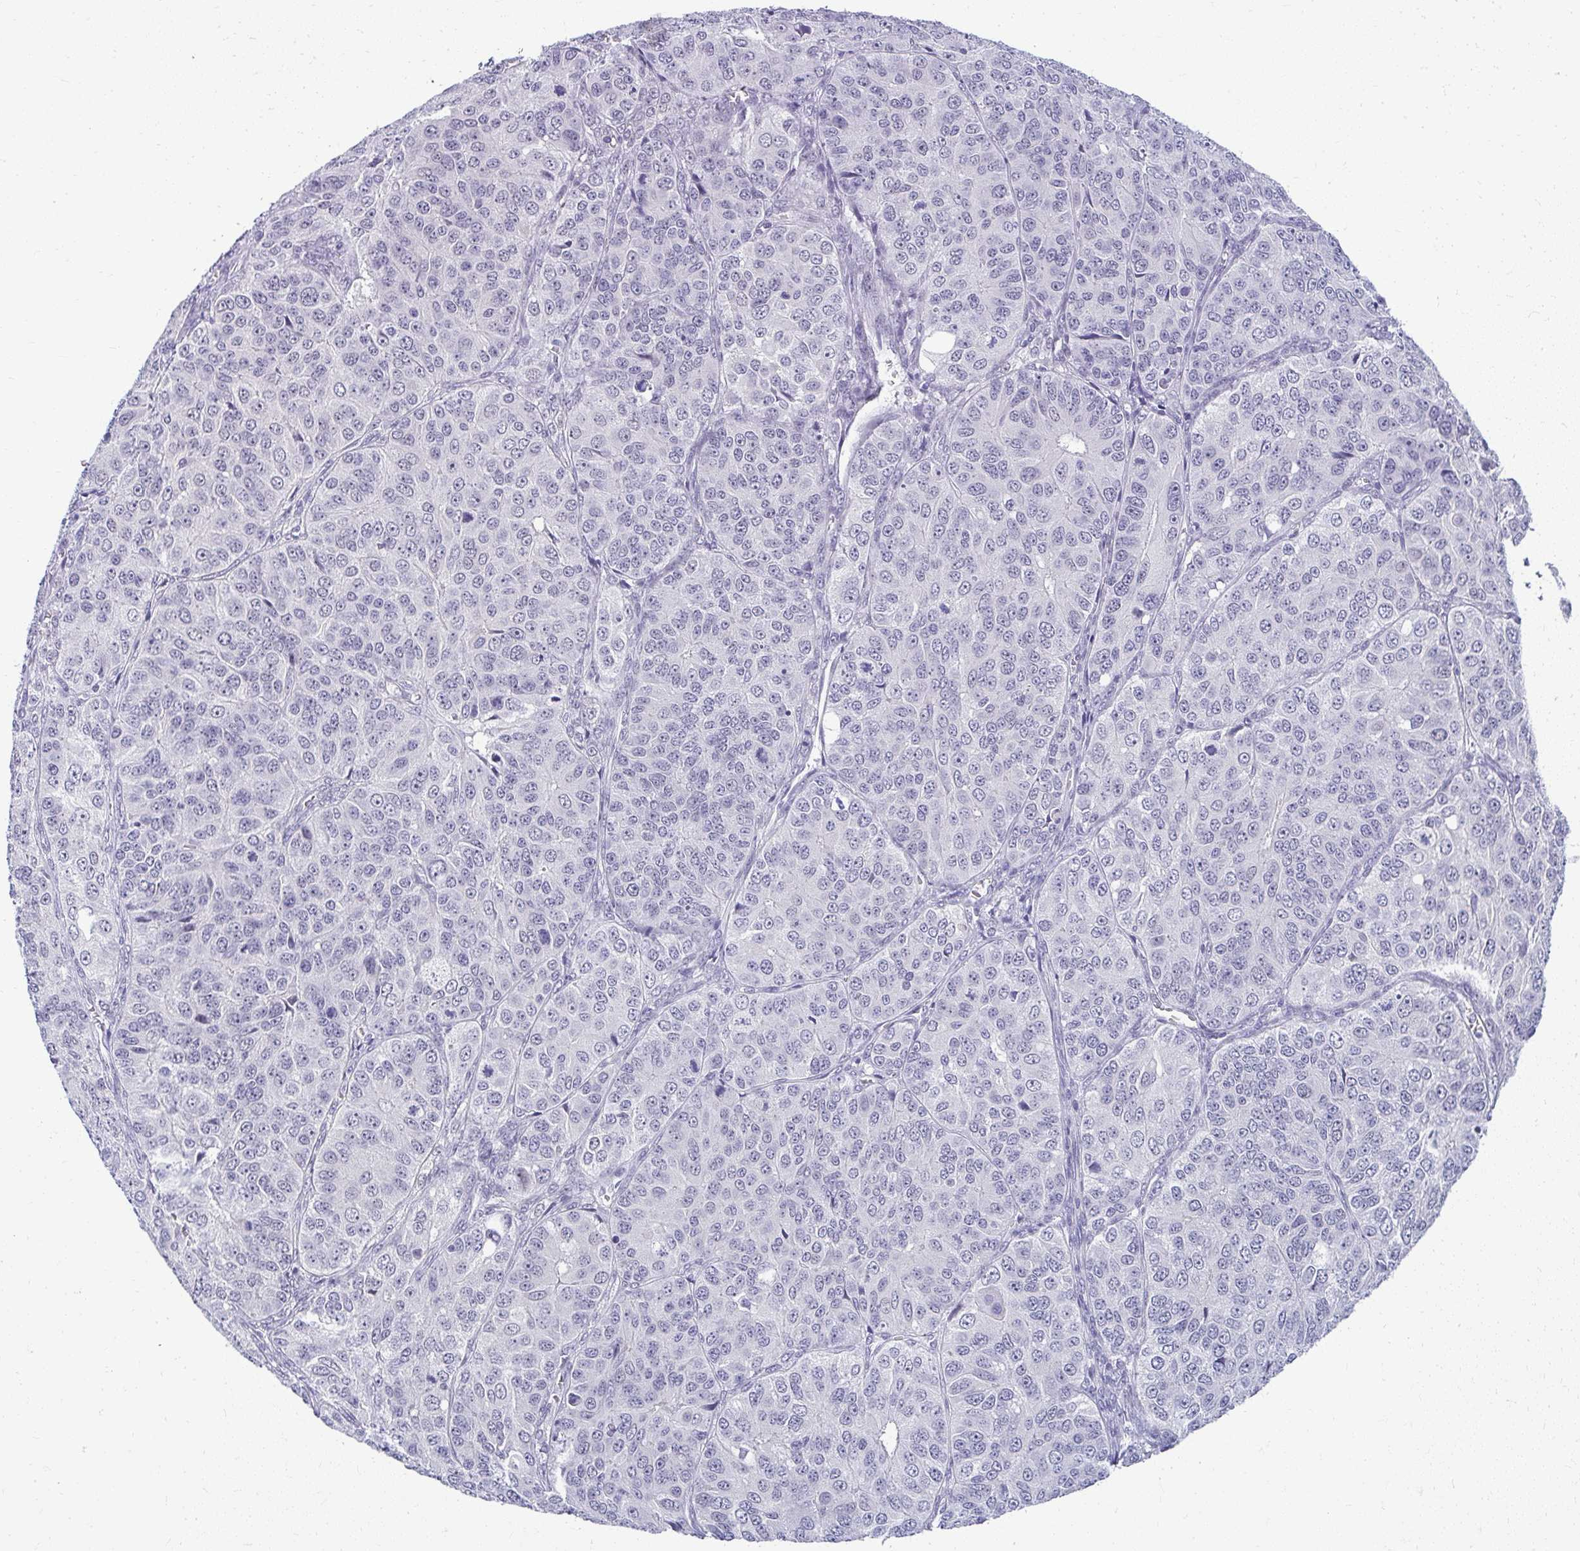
{"staining": {"intensity": "negative", "quantity": "none", "location": "none"}, "tissue": "ovarian cancer", "cell_type": "Tumor cells", "image_type": "cancer", "snomed": [{"axis": "morphology", "description": "Carcinoma, endometroid"}, {"axis": "topography", "description": "Ovary"}], "caption": "Protein analysis of ovarian cancer shows no significant expression in tumor cells. The staining is performed using DAB (3,3'-diaminobenzidine) brown chromogen with nuclei counter-stained in using hematoxylin.", "gene": "TEX33", "patient": {"sex": "female", "age": 51}}